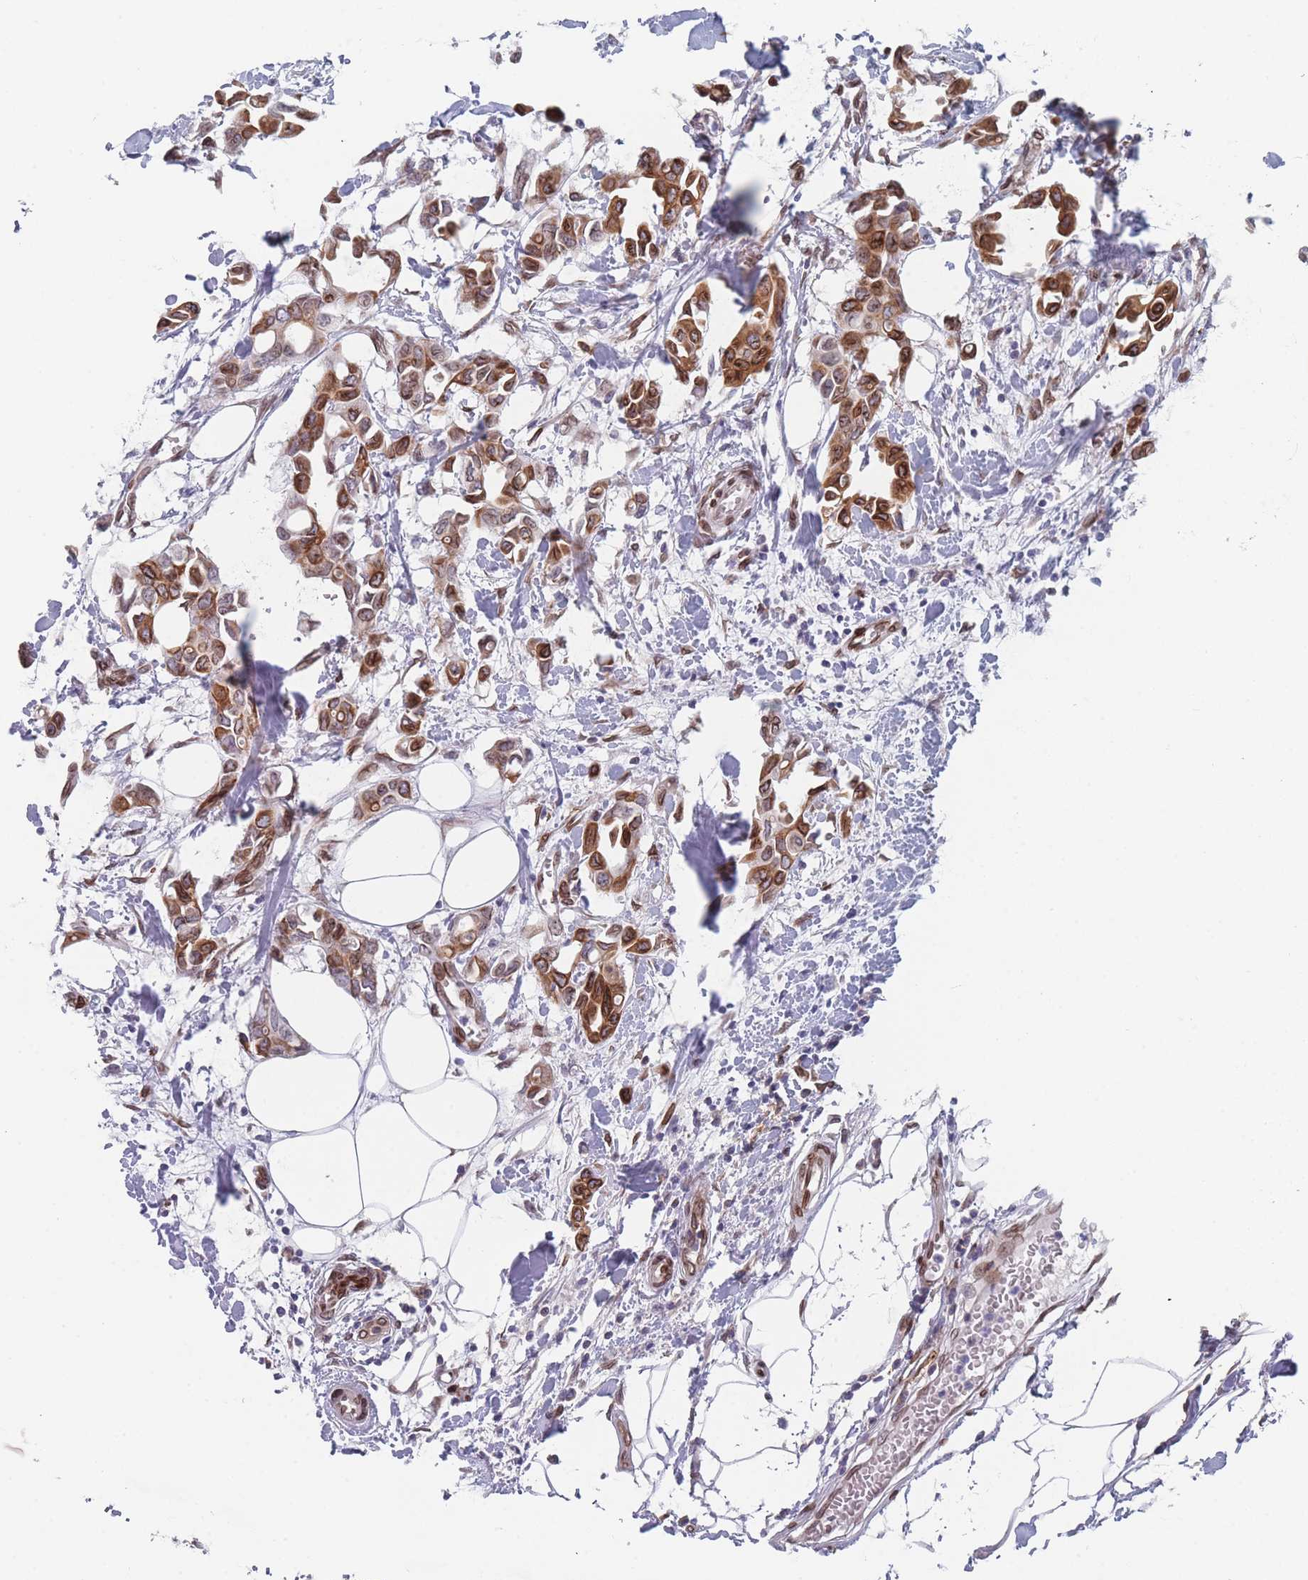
{"staining": {"intensity": "strong", "quantity": "25%-75%", "location": "cytoplasmic/membranous,nuclear"}, "tissue": "breast cancer", "cell_type": "Tumor cells", "image_type": "cancer", "snomed": [{"axis": "morphology", "description": "Duct carcinoma"}, {"axis": "topography", "description": "Breast"}], "caption": "Immunohistochemical staining of breast infiltrating ductal carcinoma exhibits high levels of strong cytoplasmic/membranous and nuclear positivity in about 25%-75% of tumor cells. Ihc stains the protein of interest in brown and the nuclei are stained blue.", "gene": "ZBTB1", "patient": {"sex": "female", "age": 41}}